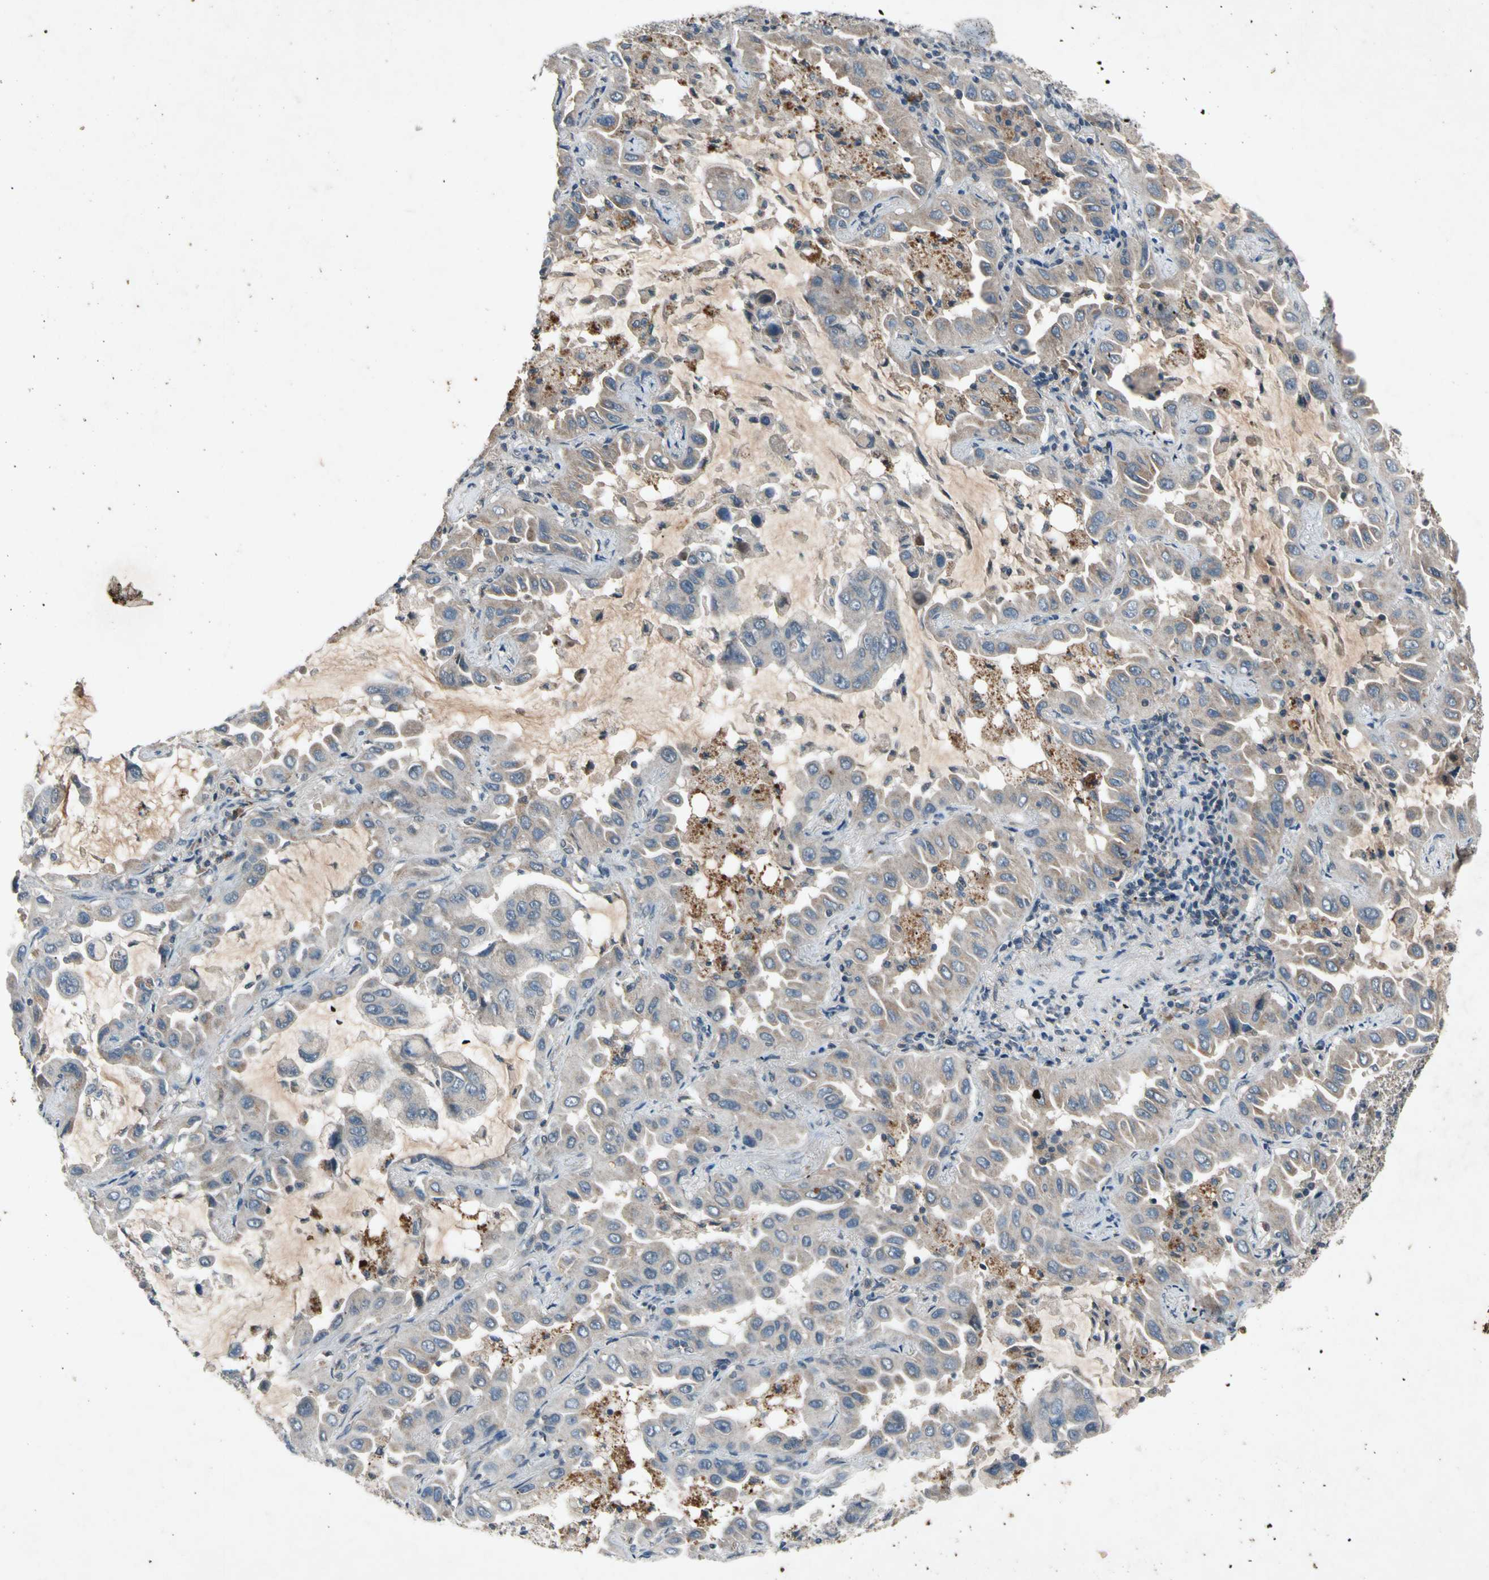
{"staining": {"intensity": "weak", "quantity": "25%-75%", "location": "cytoplasmic/membranous"}, "tissue": "lung cancer", "cell_type": "Tumor cells", "image_type": "cancer", "snomed": [{"axis": "morphology", "description": "Adenocarcinoma, NOS"}, {"axis": "topography", "description": "Lung"}], "caption": "Immunohistochemical staining of human lung cancer (adenocarcinoma) displays low levels of weak cytoplasmic/membranous expression in approximately 25%-75% of tumor cells.", "gene": "GPLD1", "patient": {"sex": "male", "age": 64}}